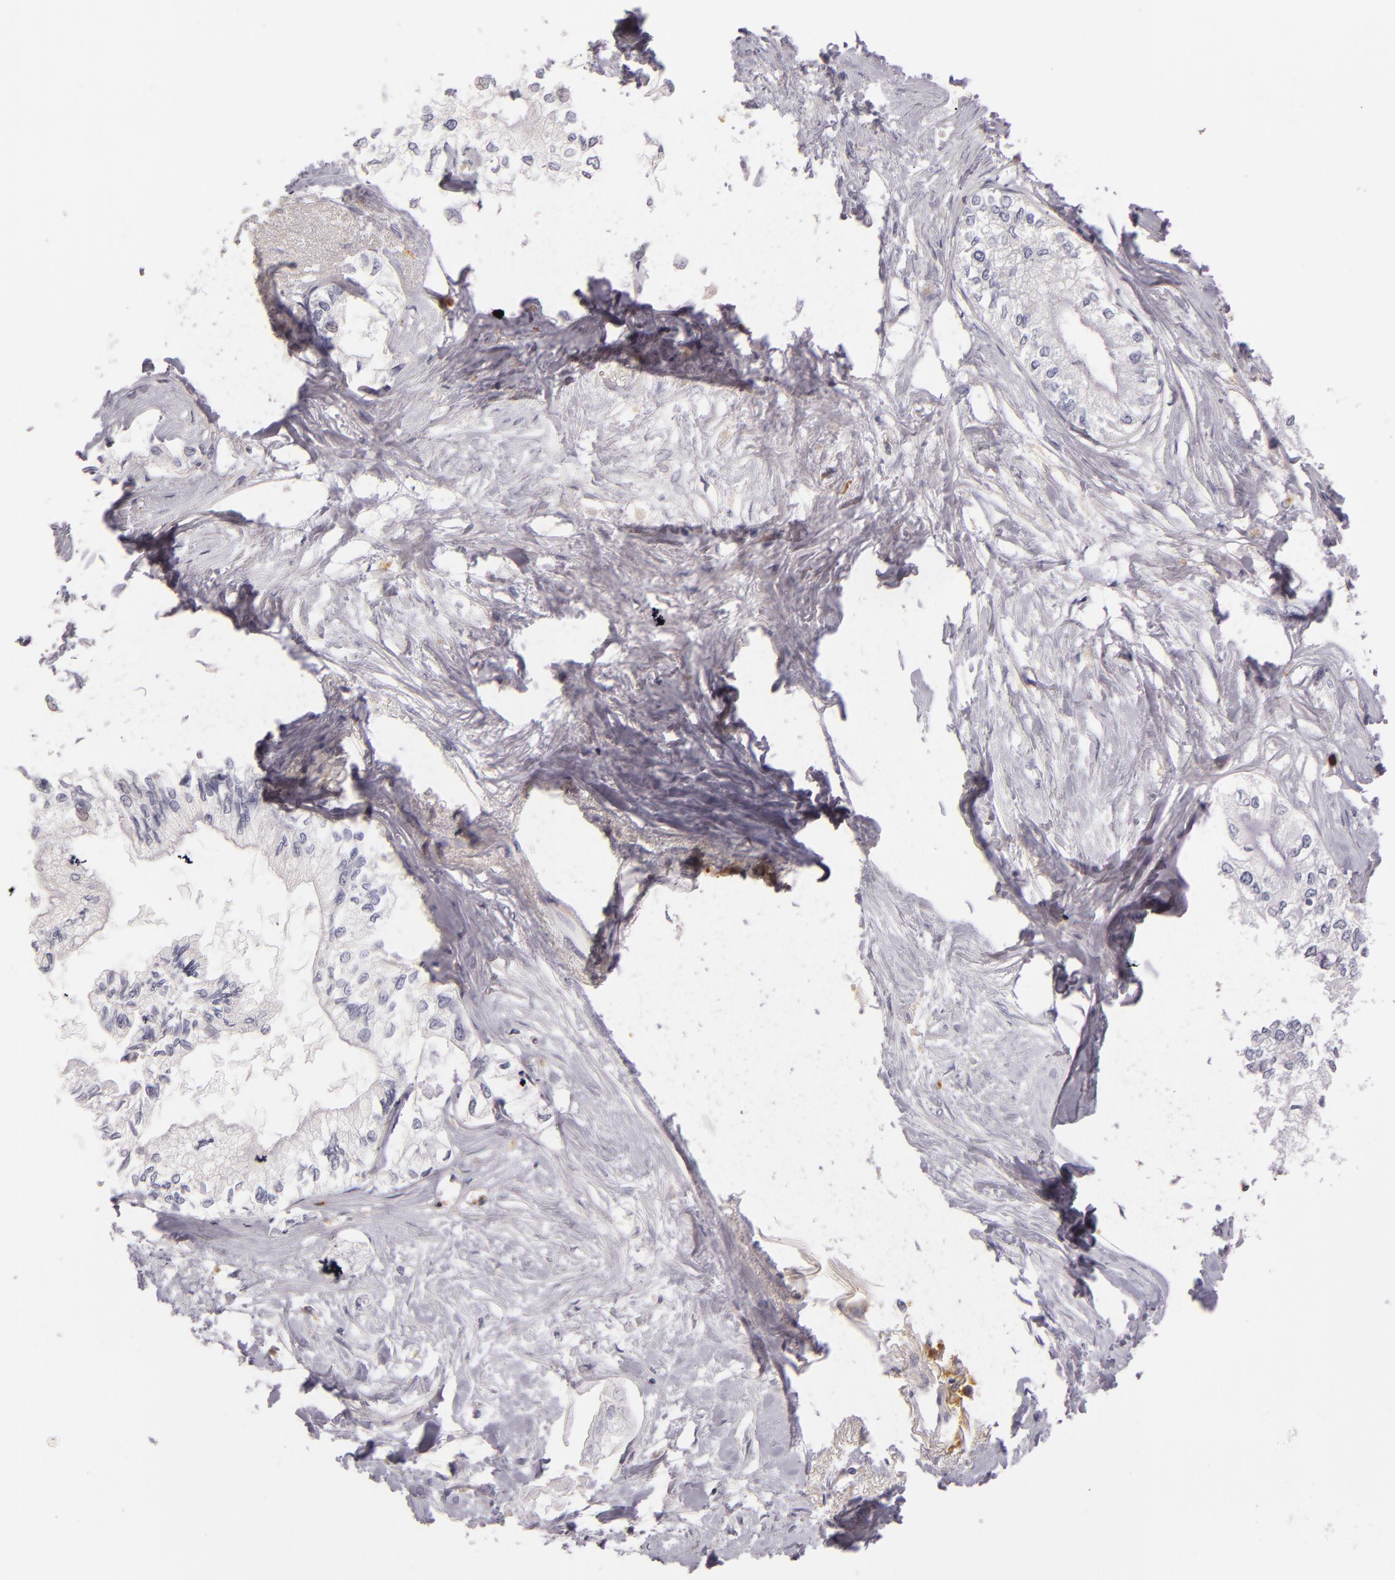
{"staining": {"intensity": "weak", "quantity": "<25%", "location": "cytoplasmic/membranous"}, "tissue": "pancreatic cancer", "cell_type": "Tumor cells", "image_type": "cancer", "snomed": [{"axis": "morphology", "description": "Adenocarcinoma, NOS"}, {"axis": "topography", "description": "Pancreas"}], "caption": "Immunohistochemical staining of human pancreatic adenocarcinoma demonstrates no significant staining in tumor cells.", "gene": "TLR8", "patient": {"sex": "male", "age": 79}}